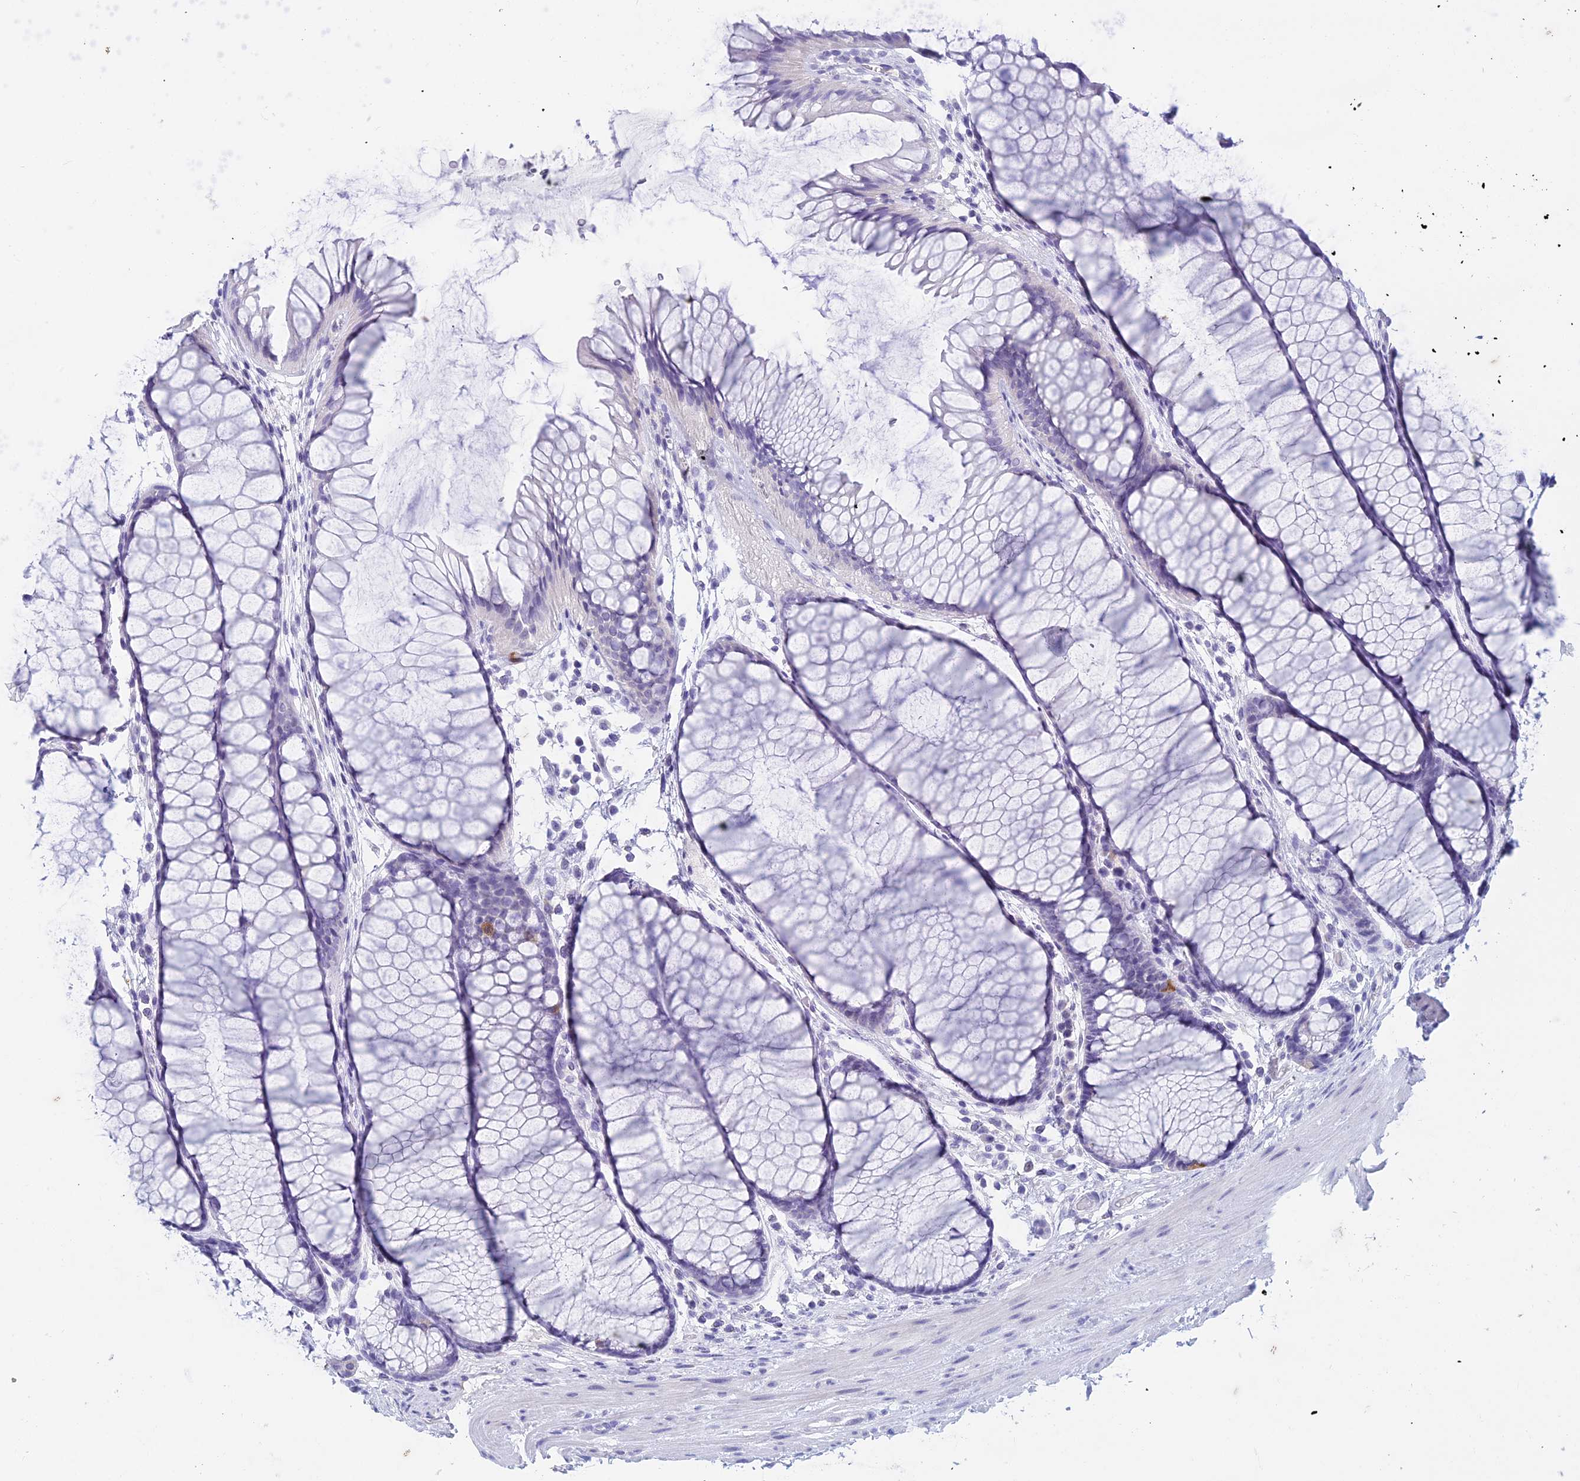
{"staining": {"intensity": "negative", "quantity": "none", "location": "none"}, "tissue": "colon", "cell_type": "Endothelial cells", "image_type": "normal", "snomed": [{"axis": "morphology", "description": "Normal tissue, NOS"}, {"axis": "topography", "description": "Colon"}], "caption": "This image is of benign colon stained with IHC to label a protein in brown with the nuclei are counter-stained blue. There is no positivity in endothelial cells.", "gene": "TMEM161B", "patient": {"sex": "female", "age": 82}}